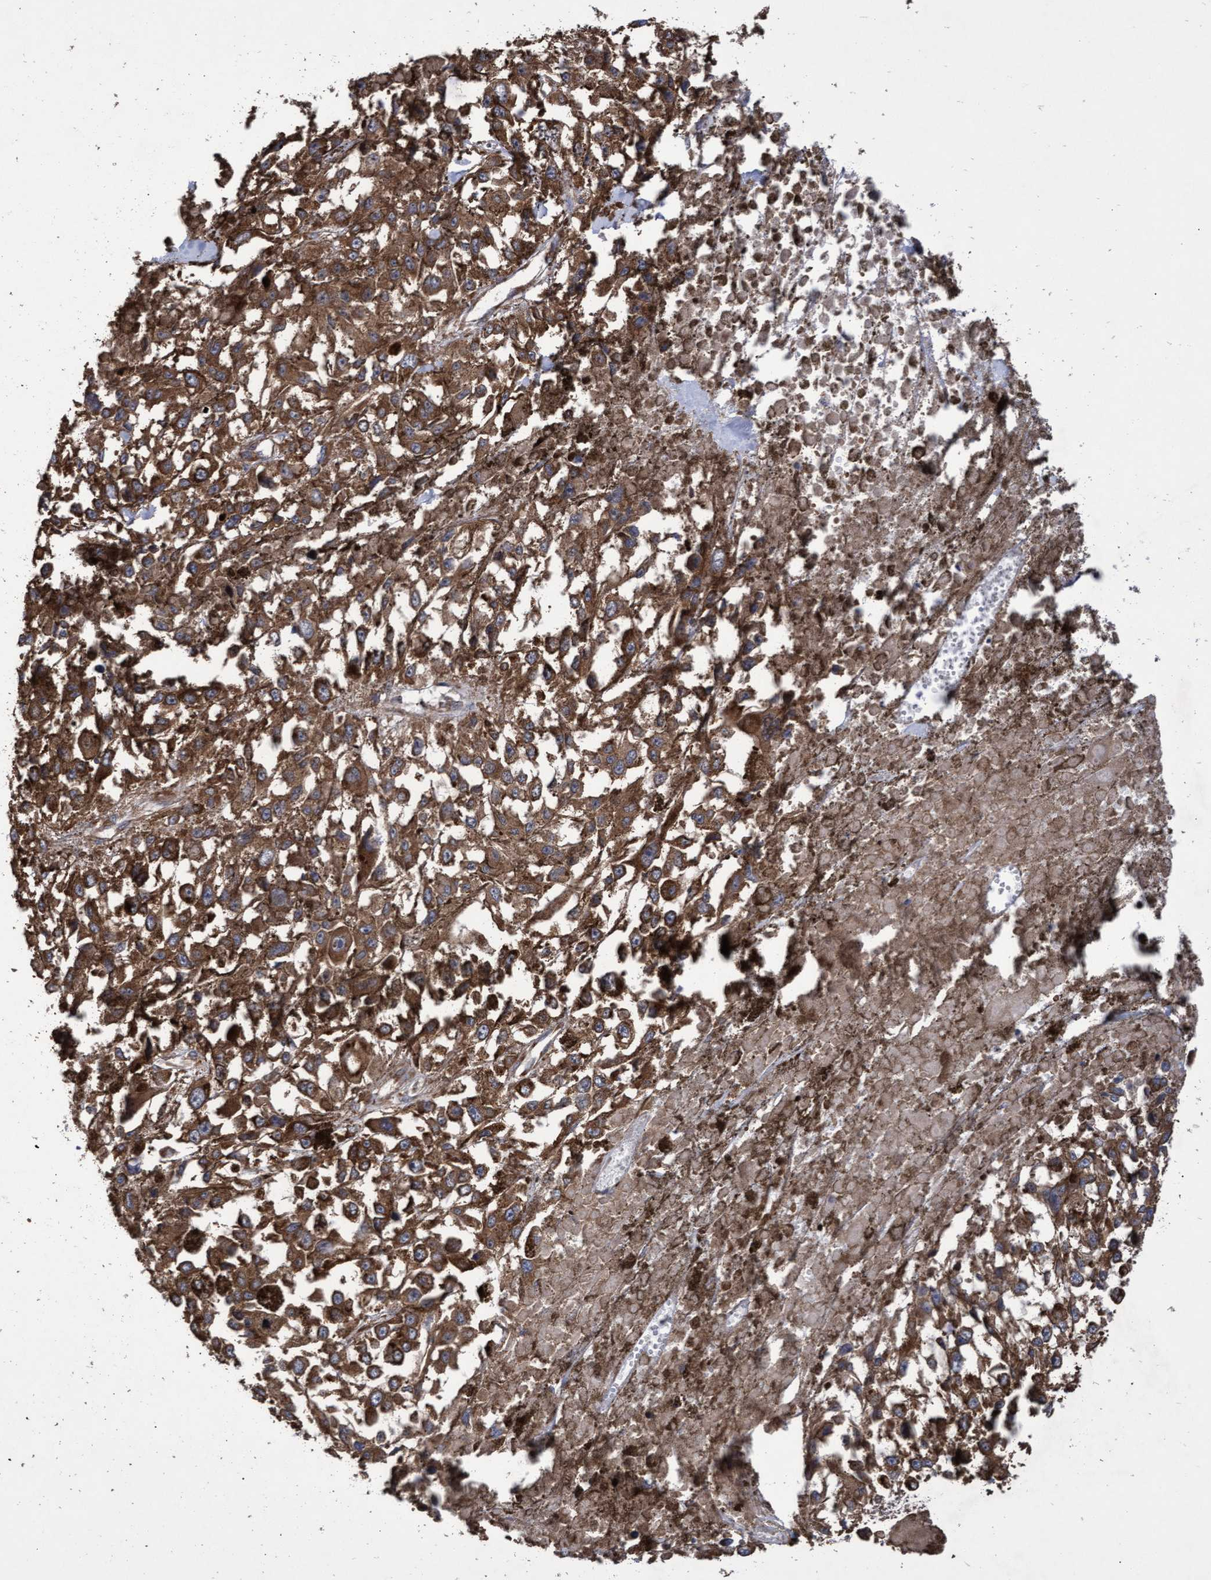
{"staining": {"intensity": "strong", "quantity": ">75%", "location": "cytoplasmic/membranous"}, "tissue": "melanoma", "cell_type": "Tumor cells", "image_type": "cancer", "snomed": [{"axis": "morphology", "description": "Malignant melanoma, Metastatic site"}, {"axis": "topography", "description": "Lymph node"}], "caption": "The photomicrograph exhibits a brown stain indicating the presence of a protein in the cytoplasmic/membranous of tumor cells in melanoma.", "gene": "ABCF2", "patient": {"sex": "male", "age": 59}}